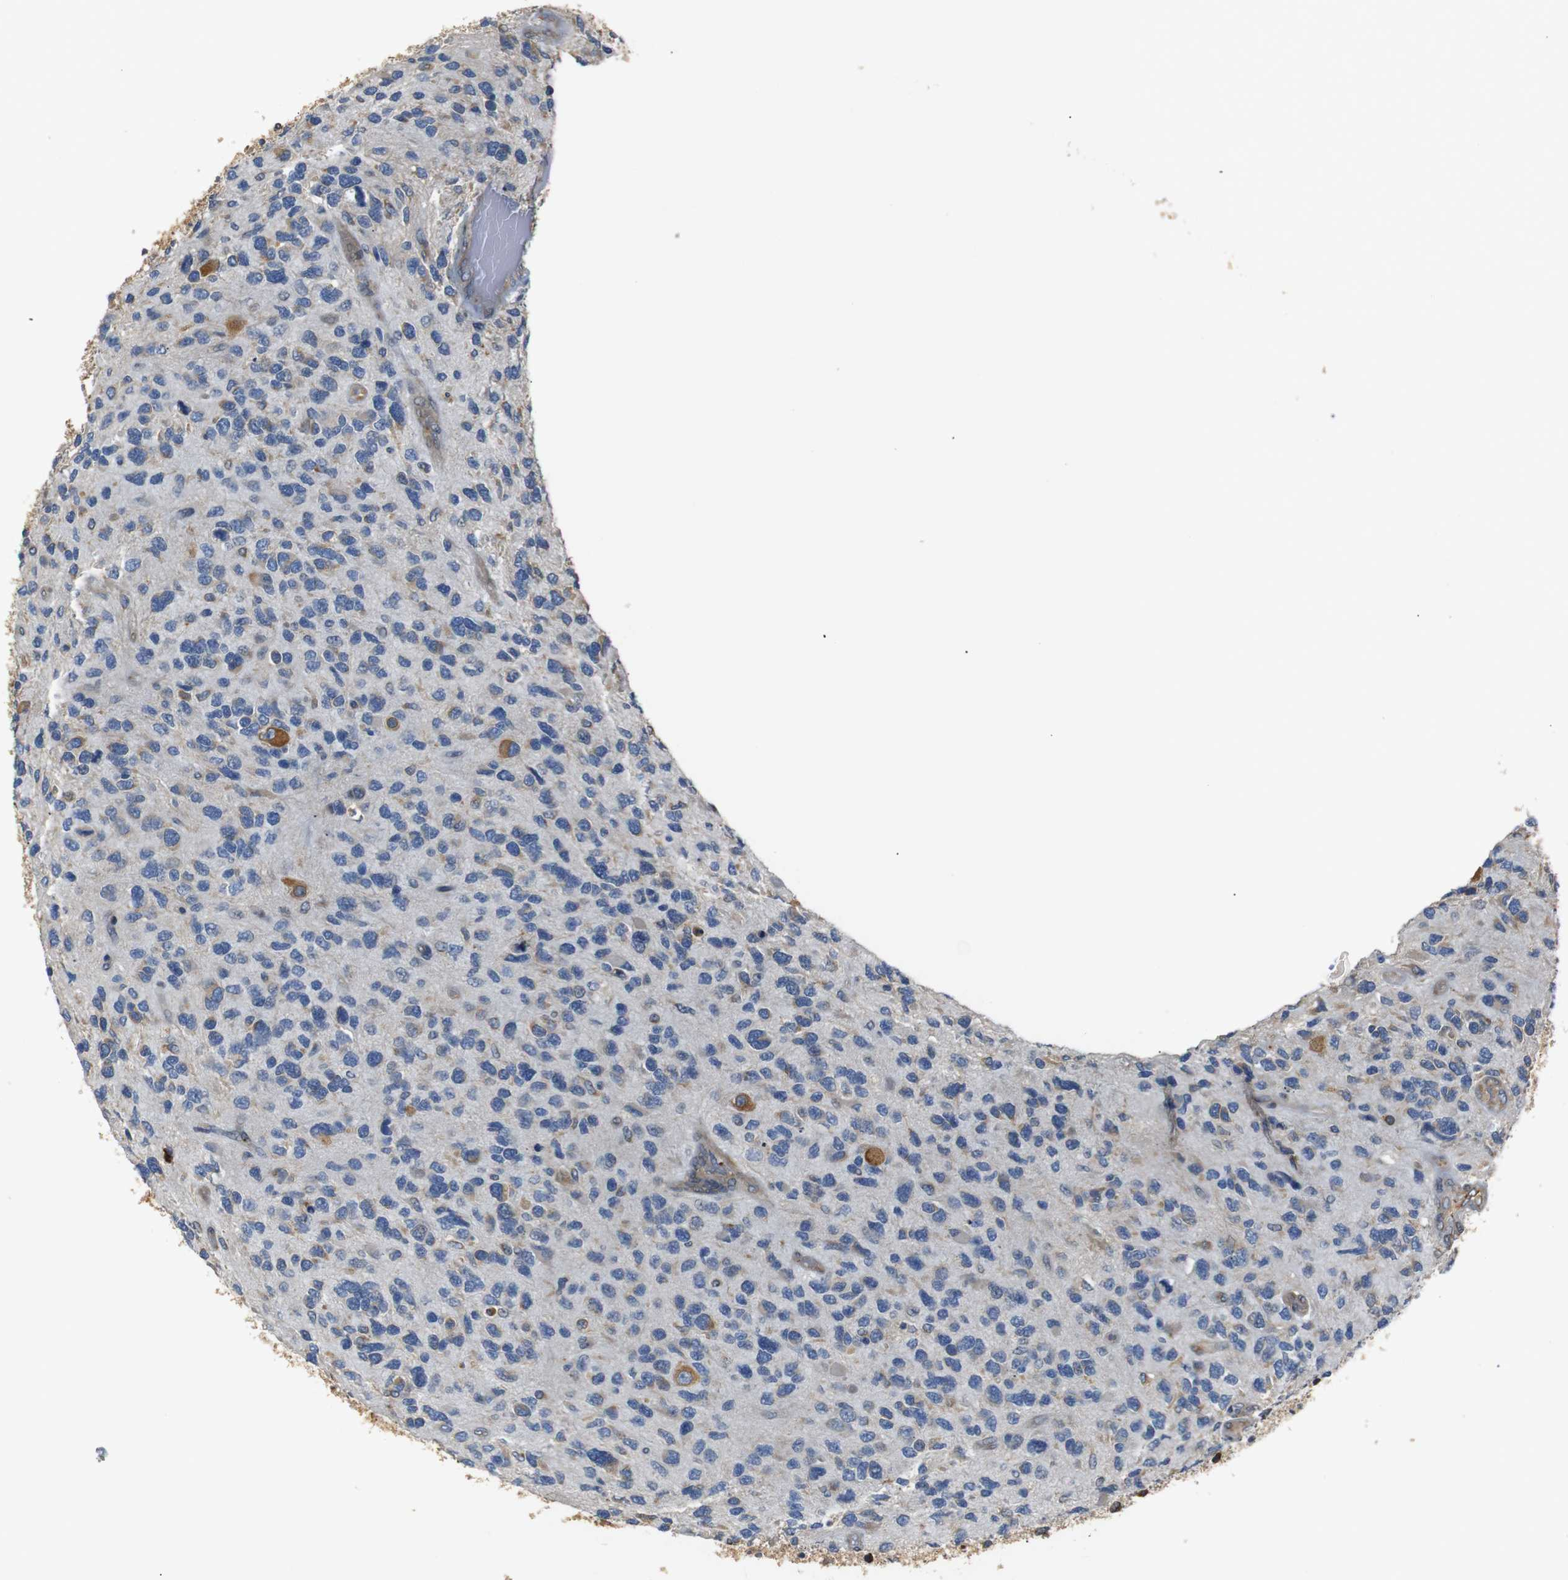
{"staining": {"intensity": "moderate", "quantity": "<25%", "location": "cytoplasmic/membranous"}, "tissue": "glioma", "cell_type": "Tumor cells", "image_type": "cancer", "snomed": [{"axis": "morphology", "description": "Glioma, malignant, High grade"}, {"axis": "topography", "description": "Brain"}], "caption": "Tumor cells exhibit moderate cytoplasmic/membranous staining in about <25% of cells in glioma.", "gene": "TMED2", "patient": {"sex": "female", "age": 58}}